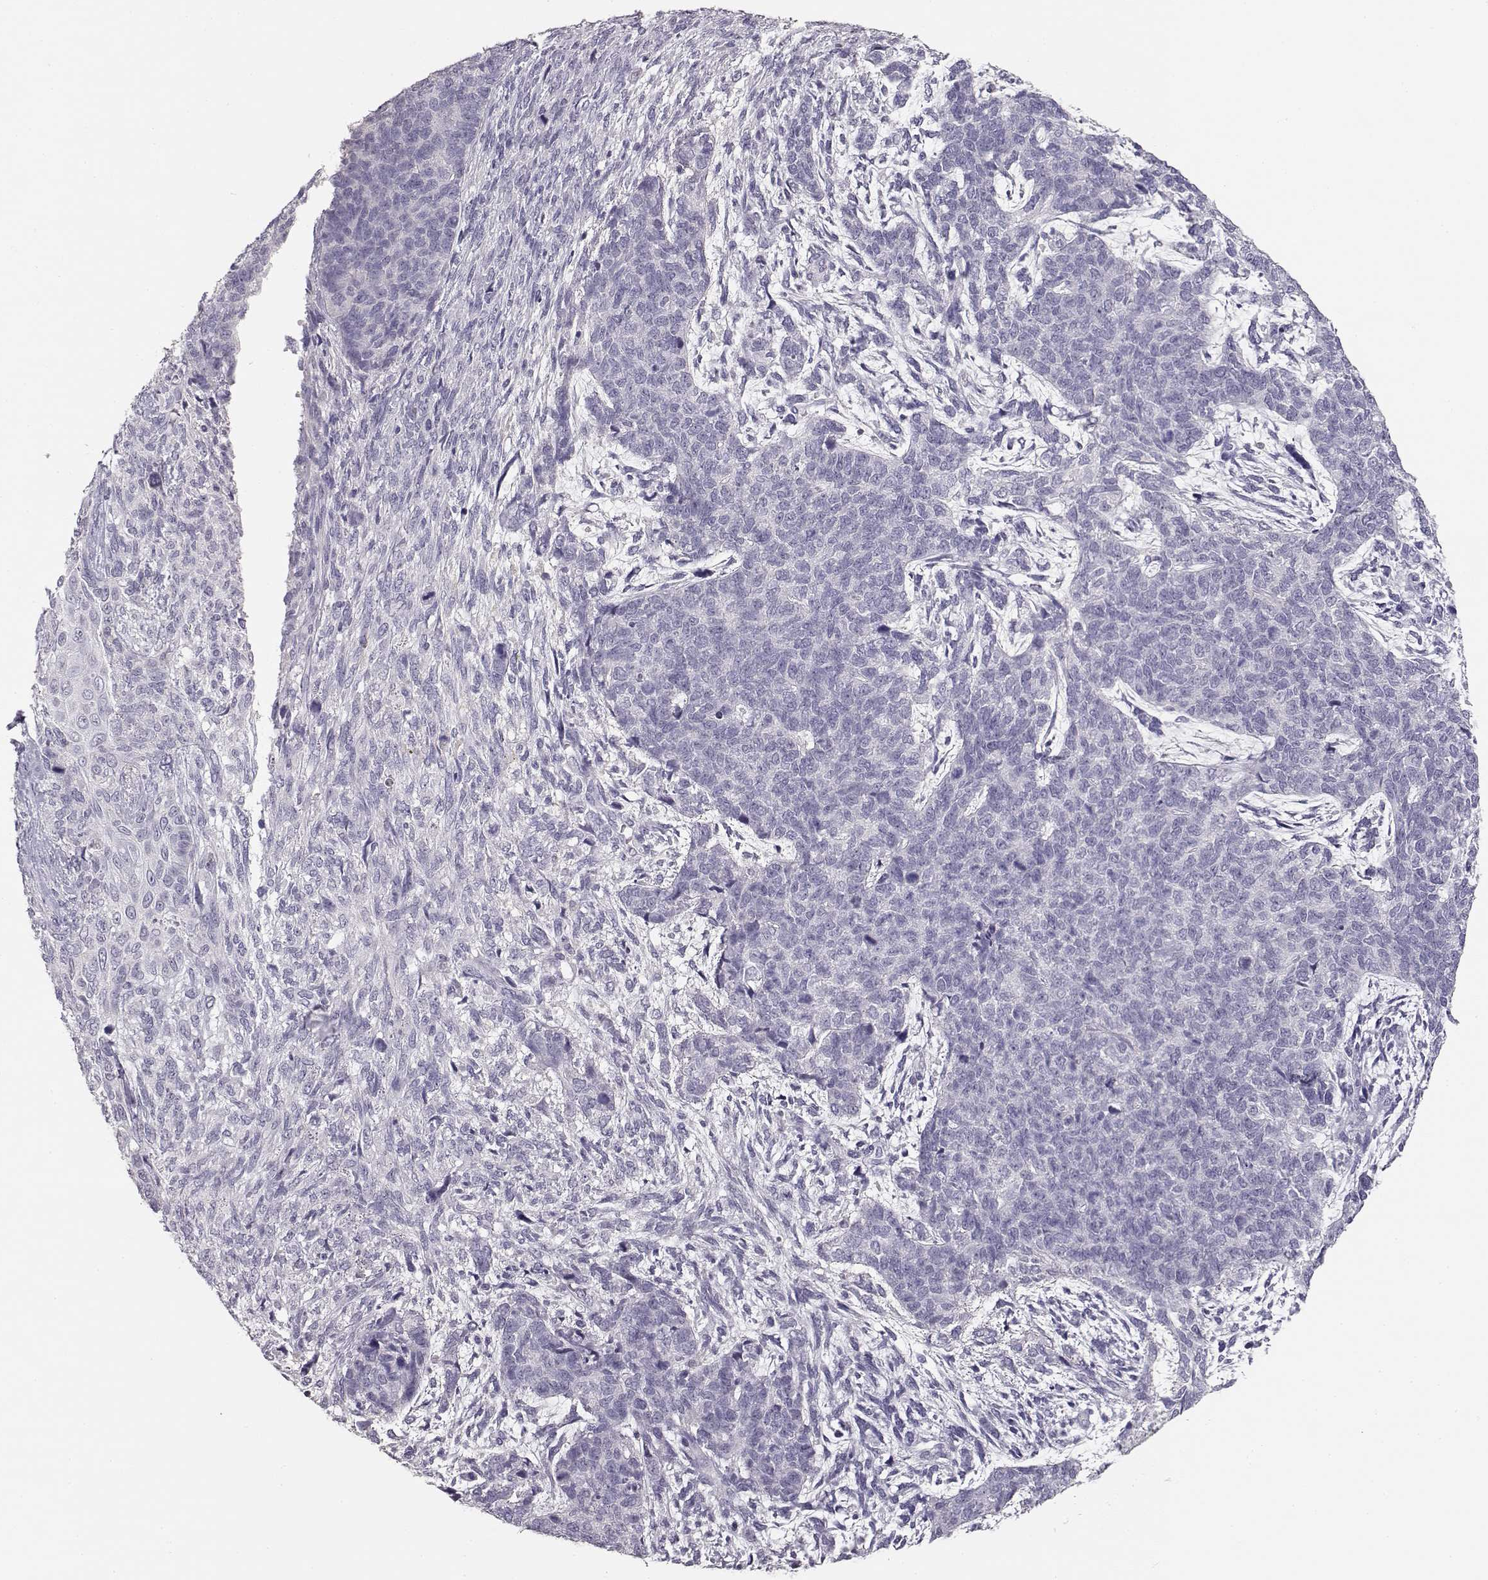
{"staining": {"intensity": "negative", "quantity": "none", "location": "none"}, "tissue": "cervical cancer", "cell_type": "Tumor cells", "image_type": "cancer", "snomed": [{"axis": "morphology", "description": "Squamous cell carcinoma, NOS"}, {"axis": "topography", "description": "Cervix"}], "caption": "High power microscopy micrograph of an IHC photomicrograph of squamous cell carcinoma (cervical), revealing no significant expression in tumor cells.", "gene": "TKTL1", "patient": {"sex": "female", "age": 63}}